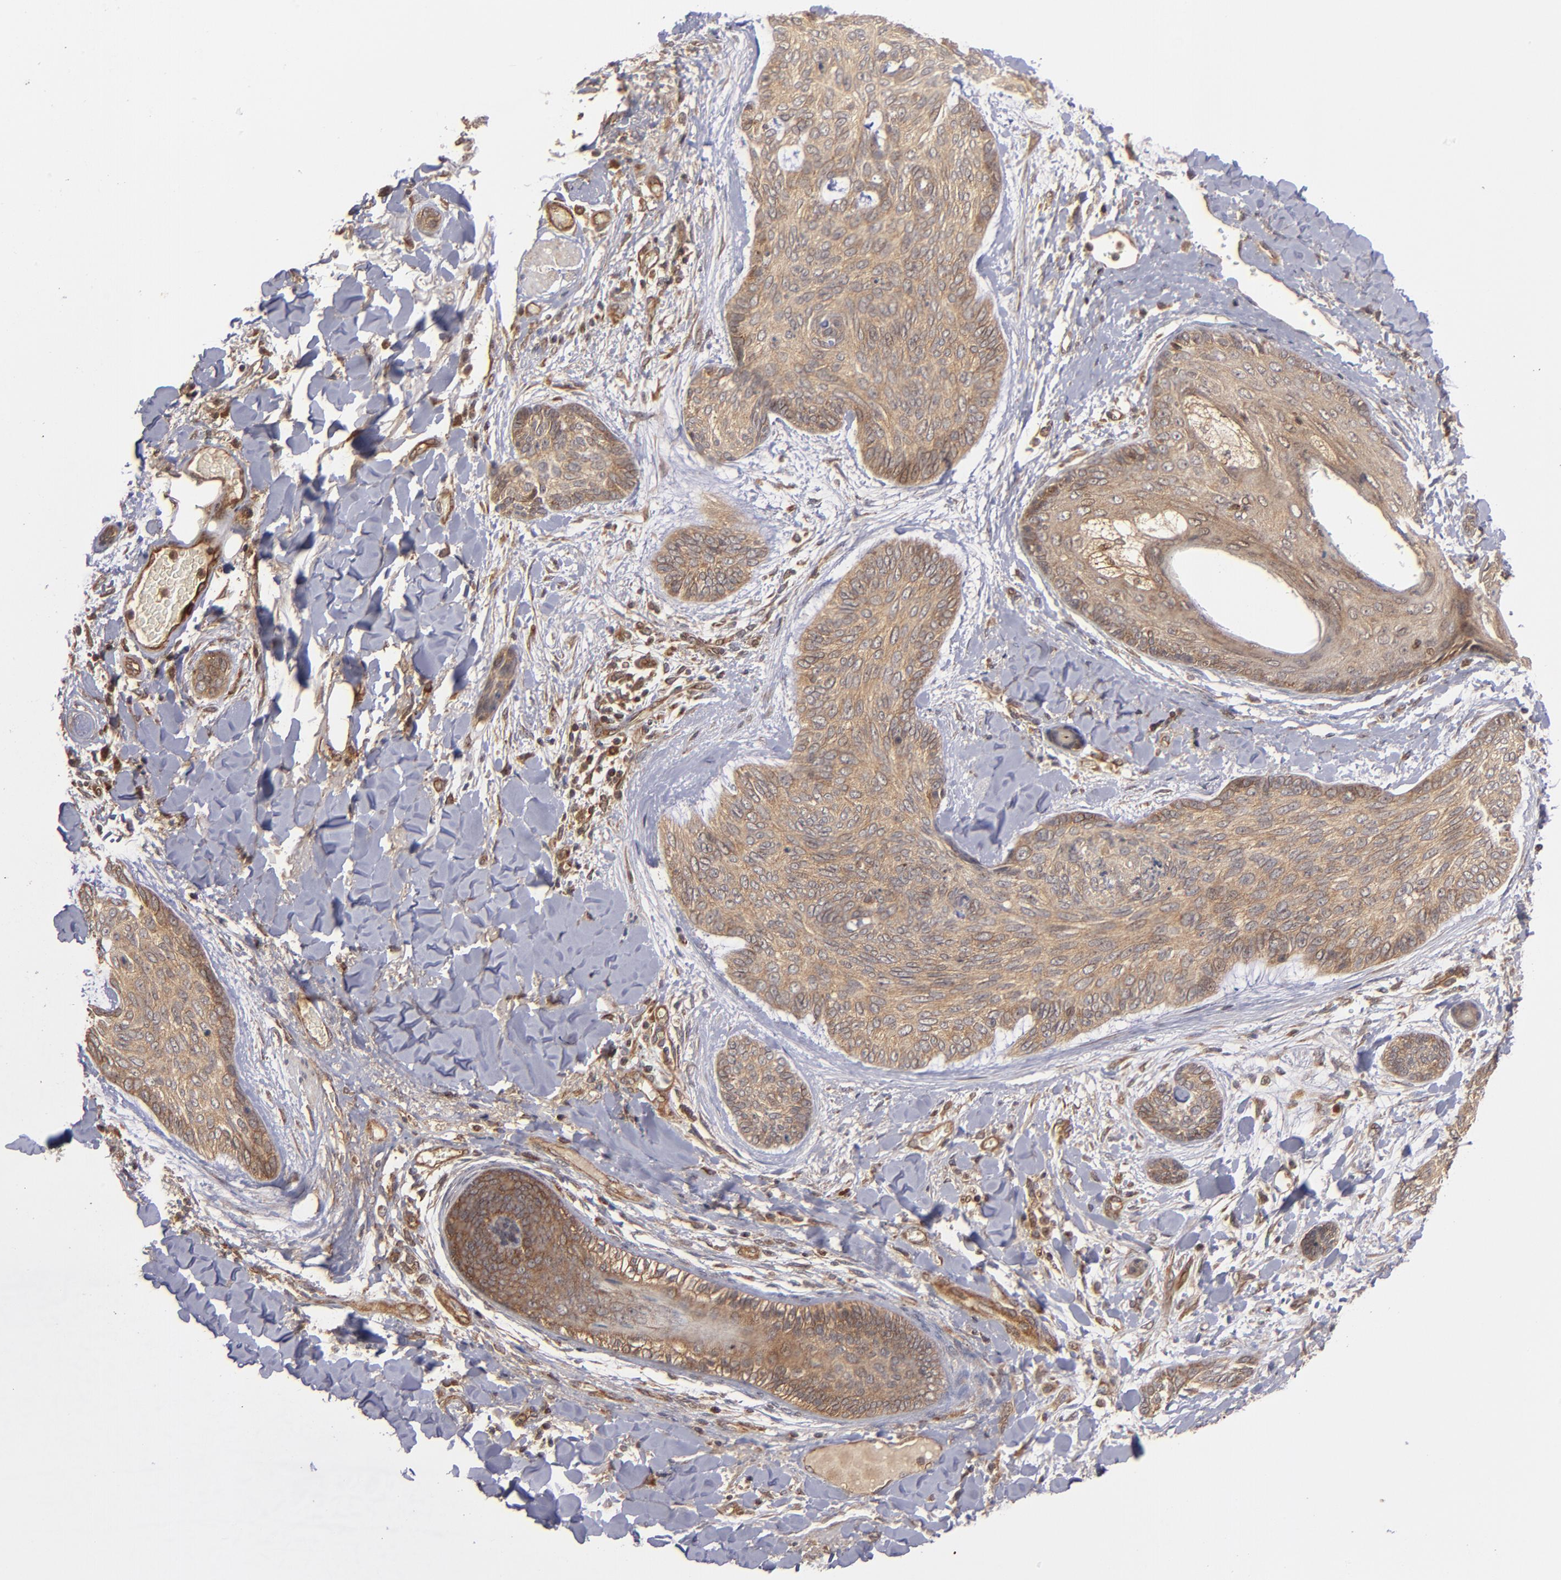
{"staining": {"intensity": "moderate", "quantity": ">75%", "location": "cytoplasmic/membranous"}, "tissue": "skin cancer", "cell_type": "Tumor cells", "image_type": "cancer", "snomed": [{"axis": "morphology", "description": "Normal tissue, NOS"}, {"axis": "morphology", "description": "Basal cell carcinoma"}, {"axis": "topography", "description": "Skin"}], "caption": "Basal cell carcinoma (skin) stained with a protein marker reveals moderate staining in tumor cells.", "gene": "BDKRB1", "patient": {"sex": "female", "age": 71}}